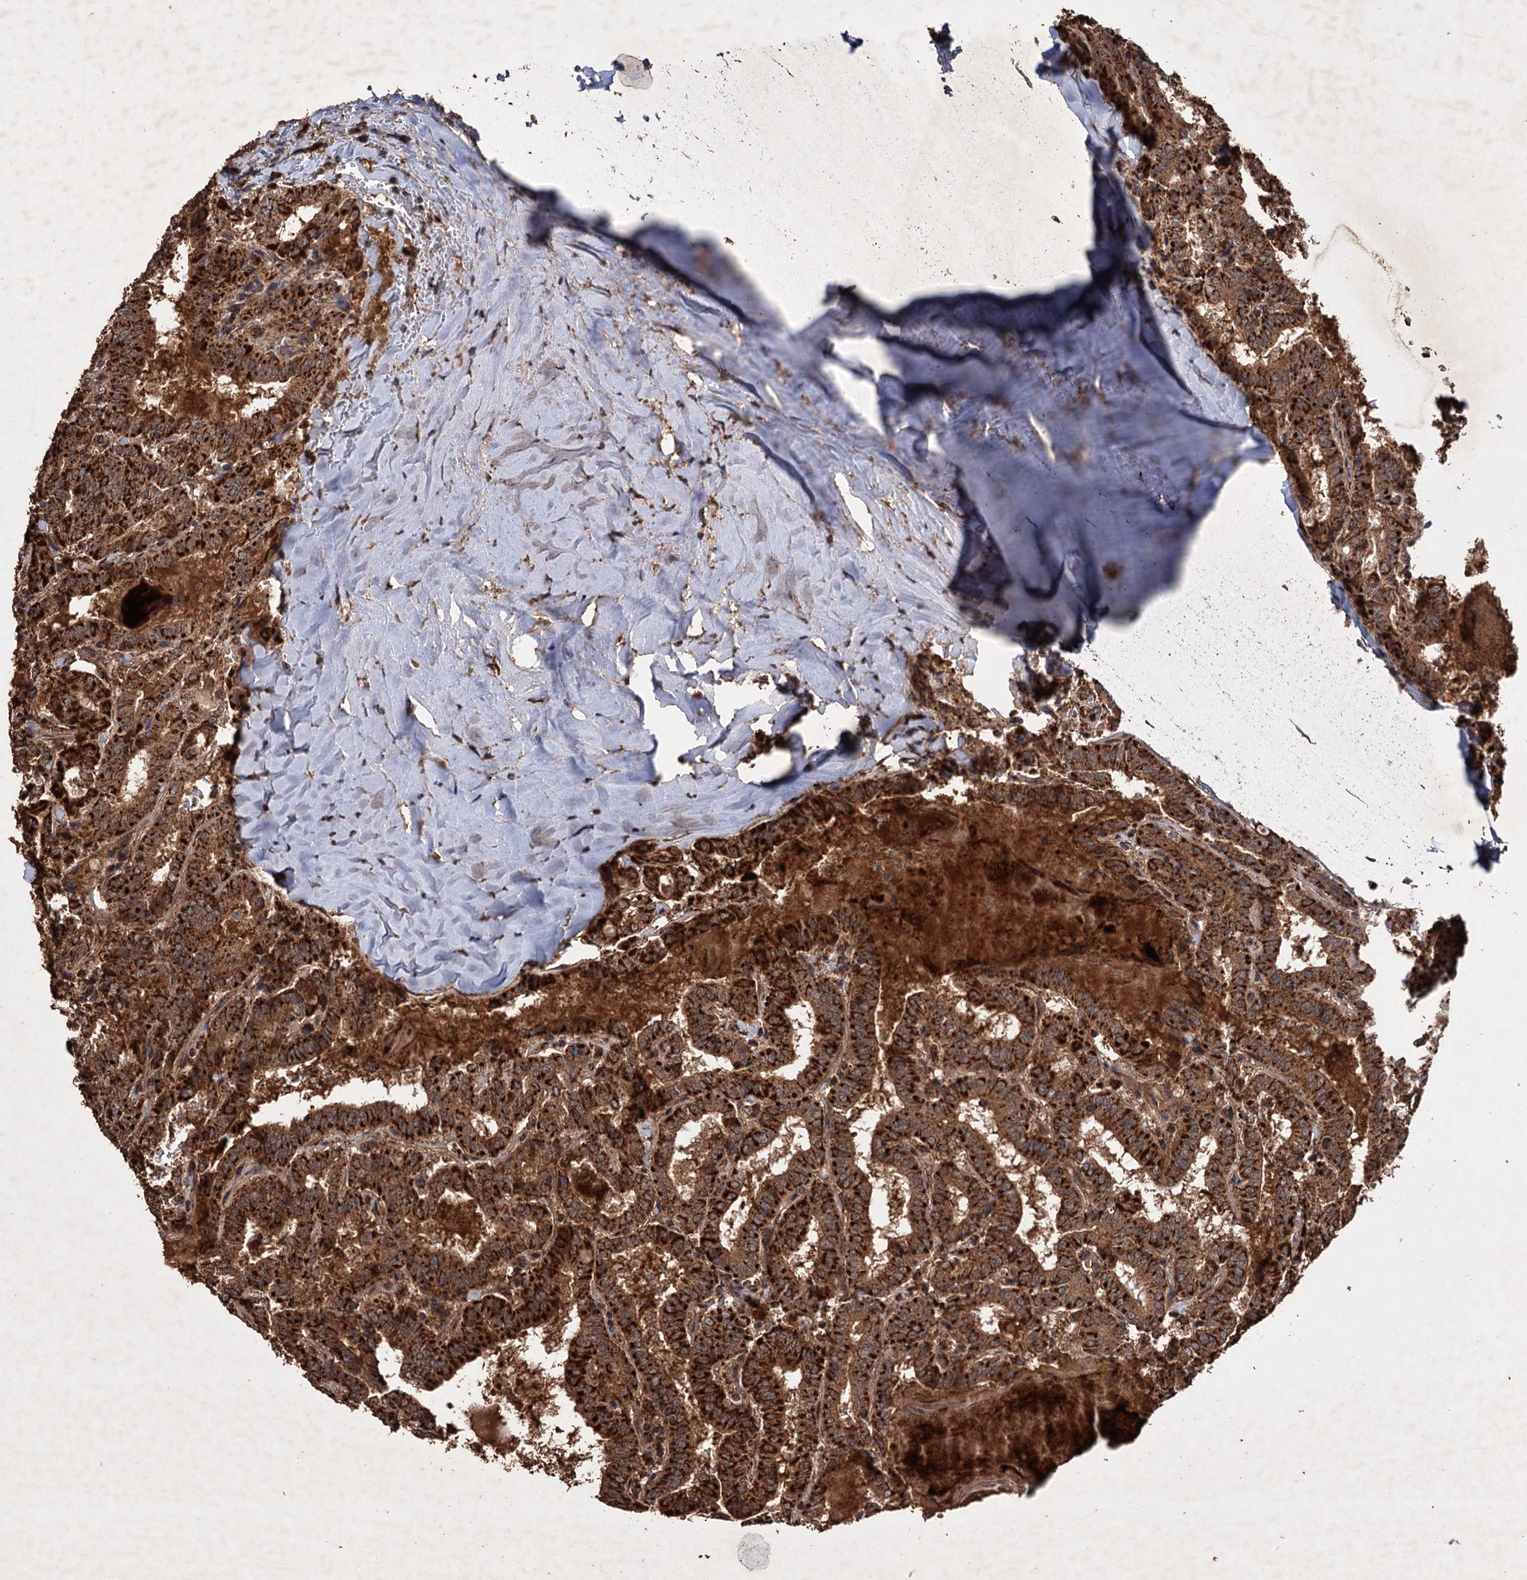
{"staining": {"intensity": "strong", "quantity": ">75%", "location": "cytoplasmic/membranous"}, "tissue": "thyroid cancer", "cell_type": "Tumor cells", "image_type": "cancer", "snomed": [{"axis": "morphology", "description": "Papillary adenocarcinoma, NOS"}, {"axis": "topography", "description": "Thyroid gland"}], "caption": "Protein expression analysis of human papillary adenocarcinoma (thyroid) reveals strong cytoplasmic/membranous expression in approximately >75% of tumor cells. Immunohistochemistry (ihc) stains the protein in brown and the nuclei are stained blue.", "gene": "IPO4", "patient": {"sex": "female", "age": 72}}